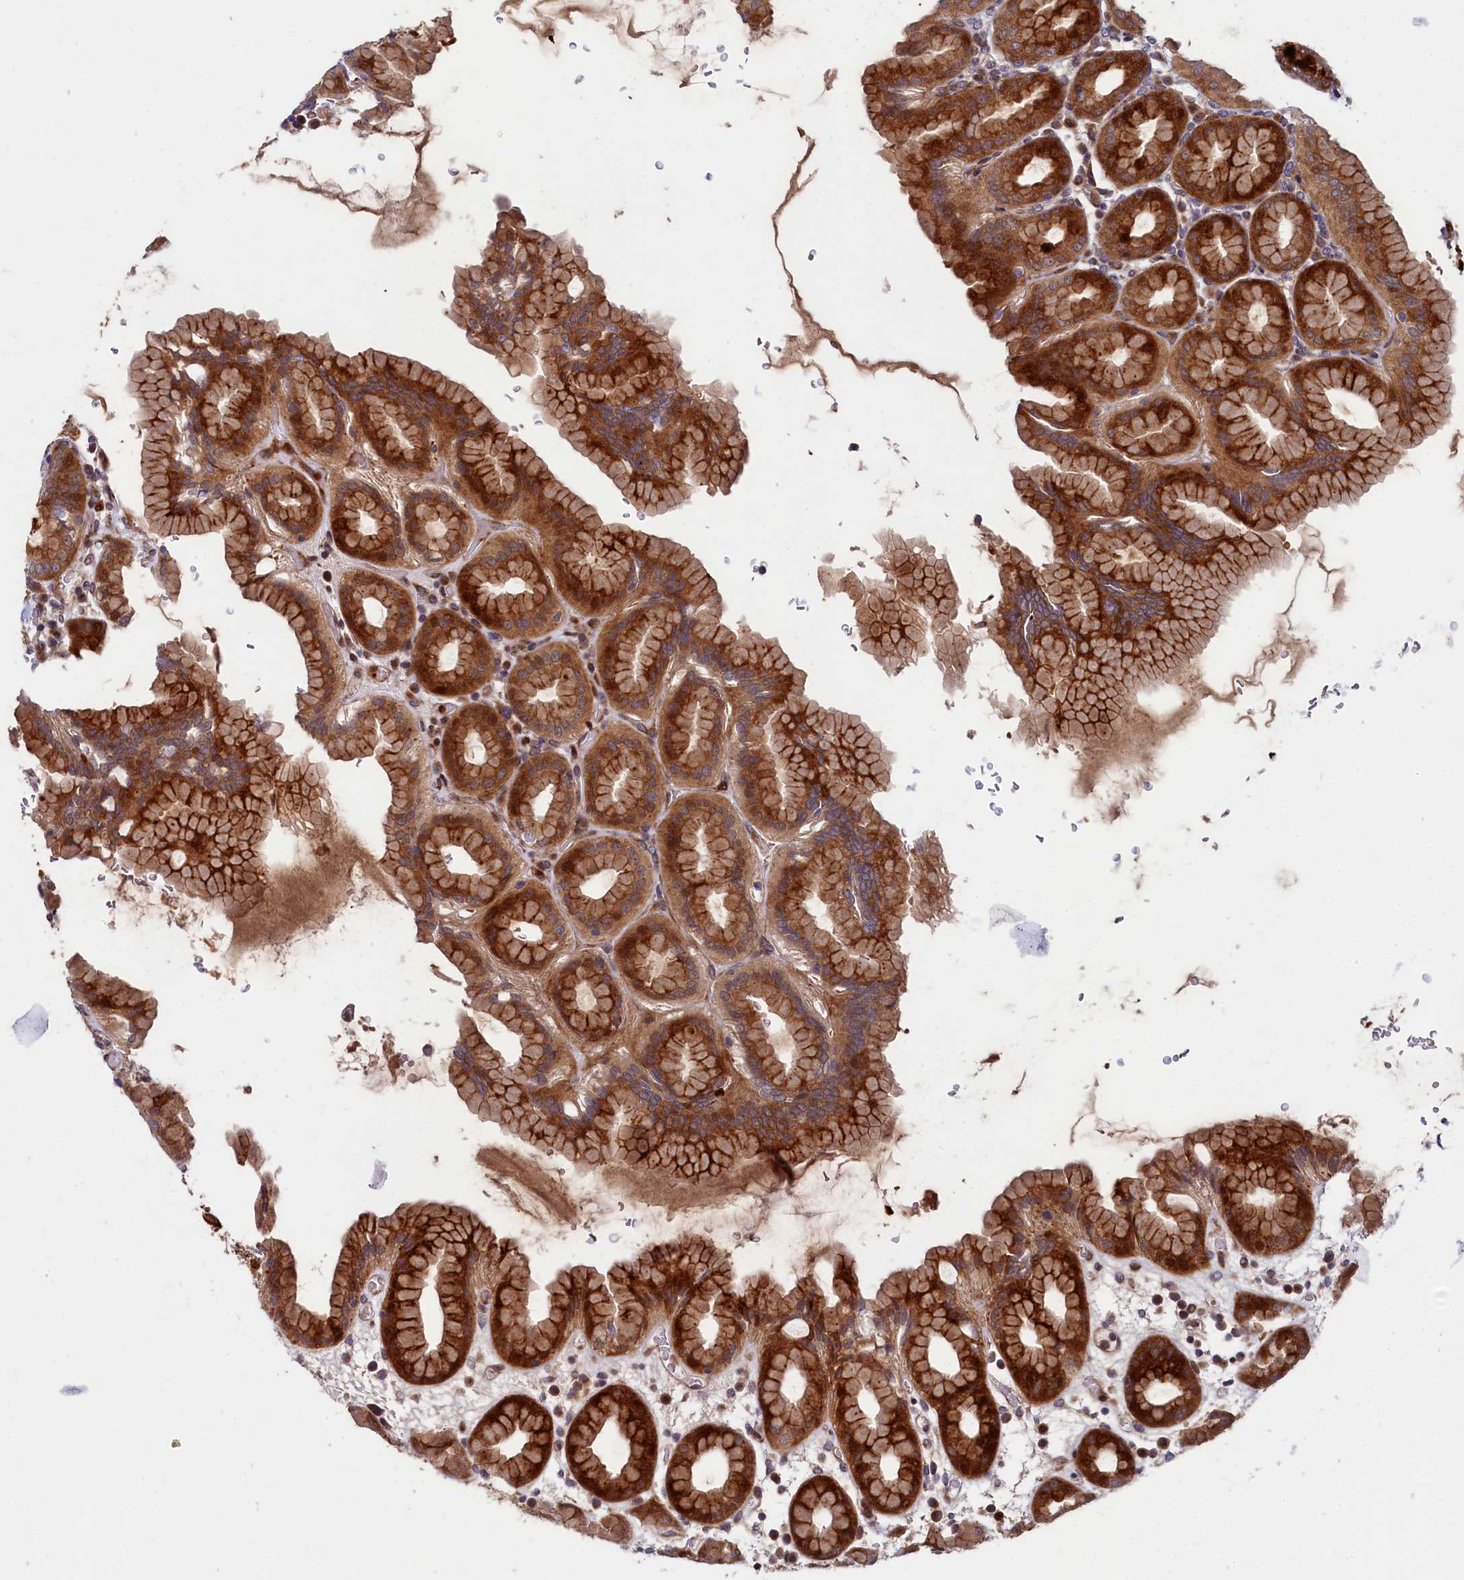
{"staining": {"intensity": "strong", "quantity": ">75%", "location": "cytoplasmic/membranous"}, "tissue": "stomach", "cell_type": "Glandular cells", "image_type": "normal", "snomed": [{"axis": "morphology", "description": "Normal tissue, NOS"}, {"axis": "topography", "description": "Stomach, upper"}], "caption": "Protein staining of benign stomach displays strong cytoplasmic/membranous expression in approximately >75% of glandular cells.", "gene": "PIK3C3", "patient": {"sex": "male", "age": 68}}